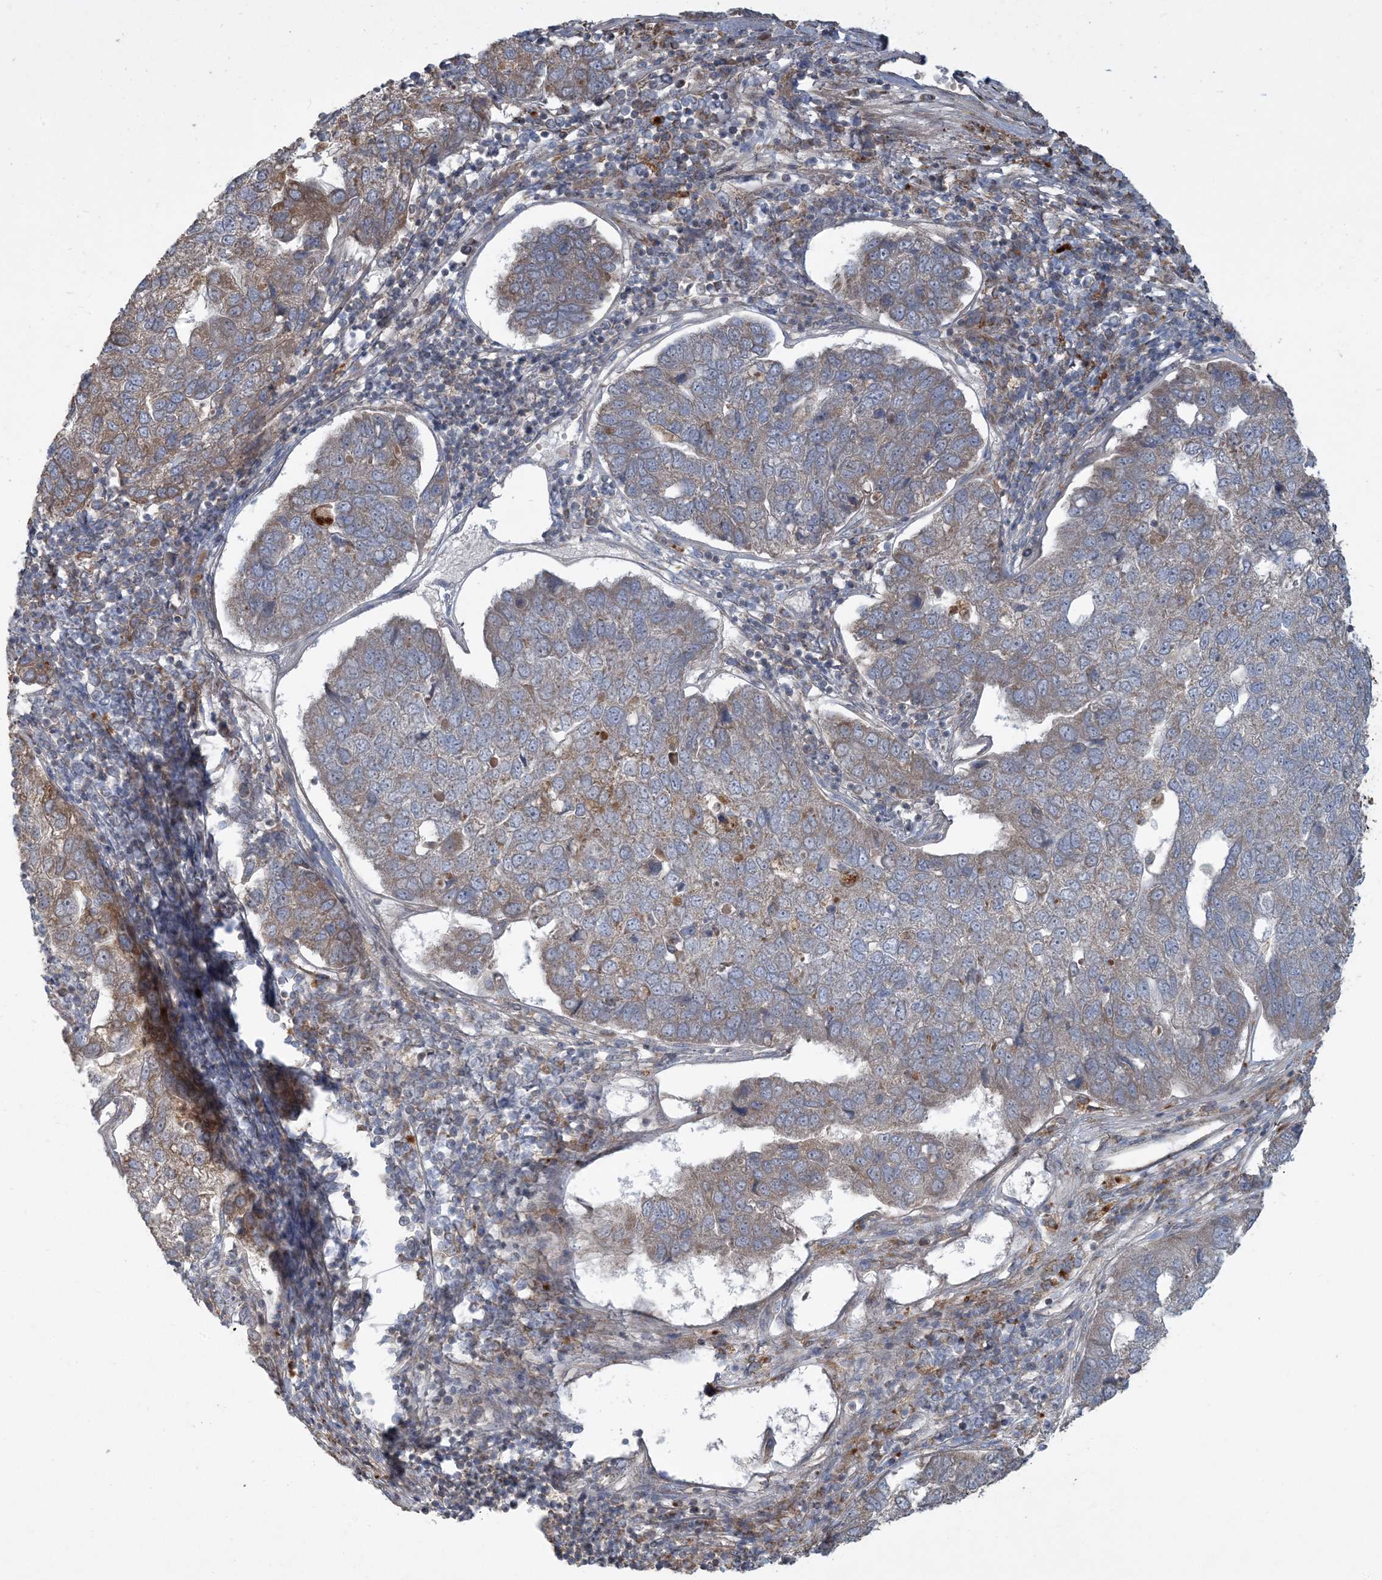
{"staining": {"intensity": "moderate", "quantity": "25%-75%", "location": "cytoplasmic/membranous"}, "tissue": "pancreatic cancer", "cell_type": "Tumor cells", "image_type": "cancer", "snomed": [{"axis": "morphology", "description": "Adenocarcinoma, NOS"}, {"axis": "topography", "description": "Pancreas"}], "caption": "Immunohistochemical staining of pancreatic adenocarcinoma exhibits medium levels of moderate cytoplasmic/membranous expression in approximately 25%-75% of tumor cells. Nuclei are stained in blue.", "gene": "LTN1", "patient": {"sex": "female", "age": 61}}